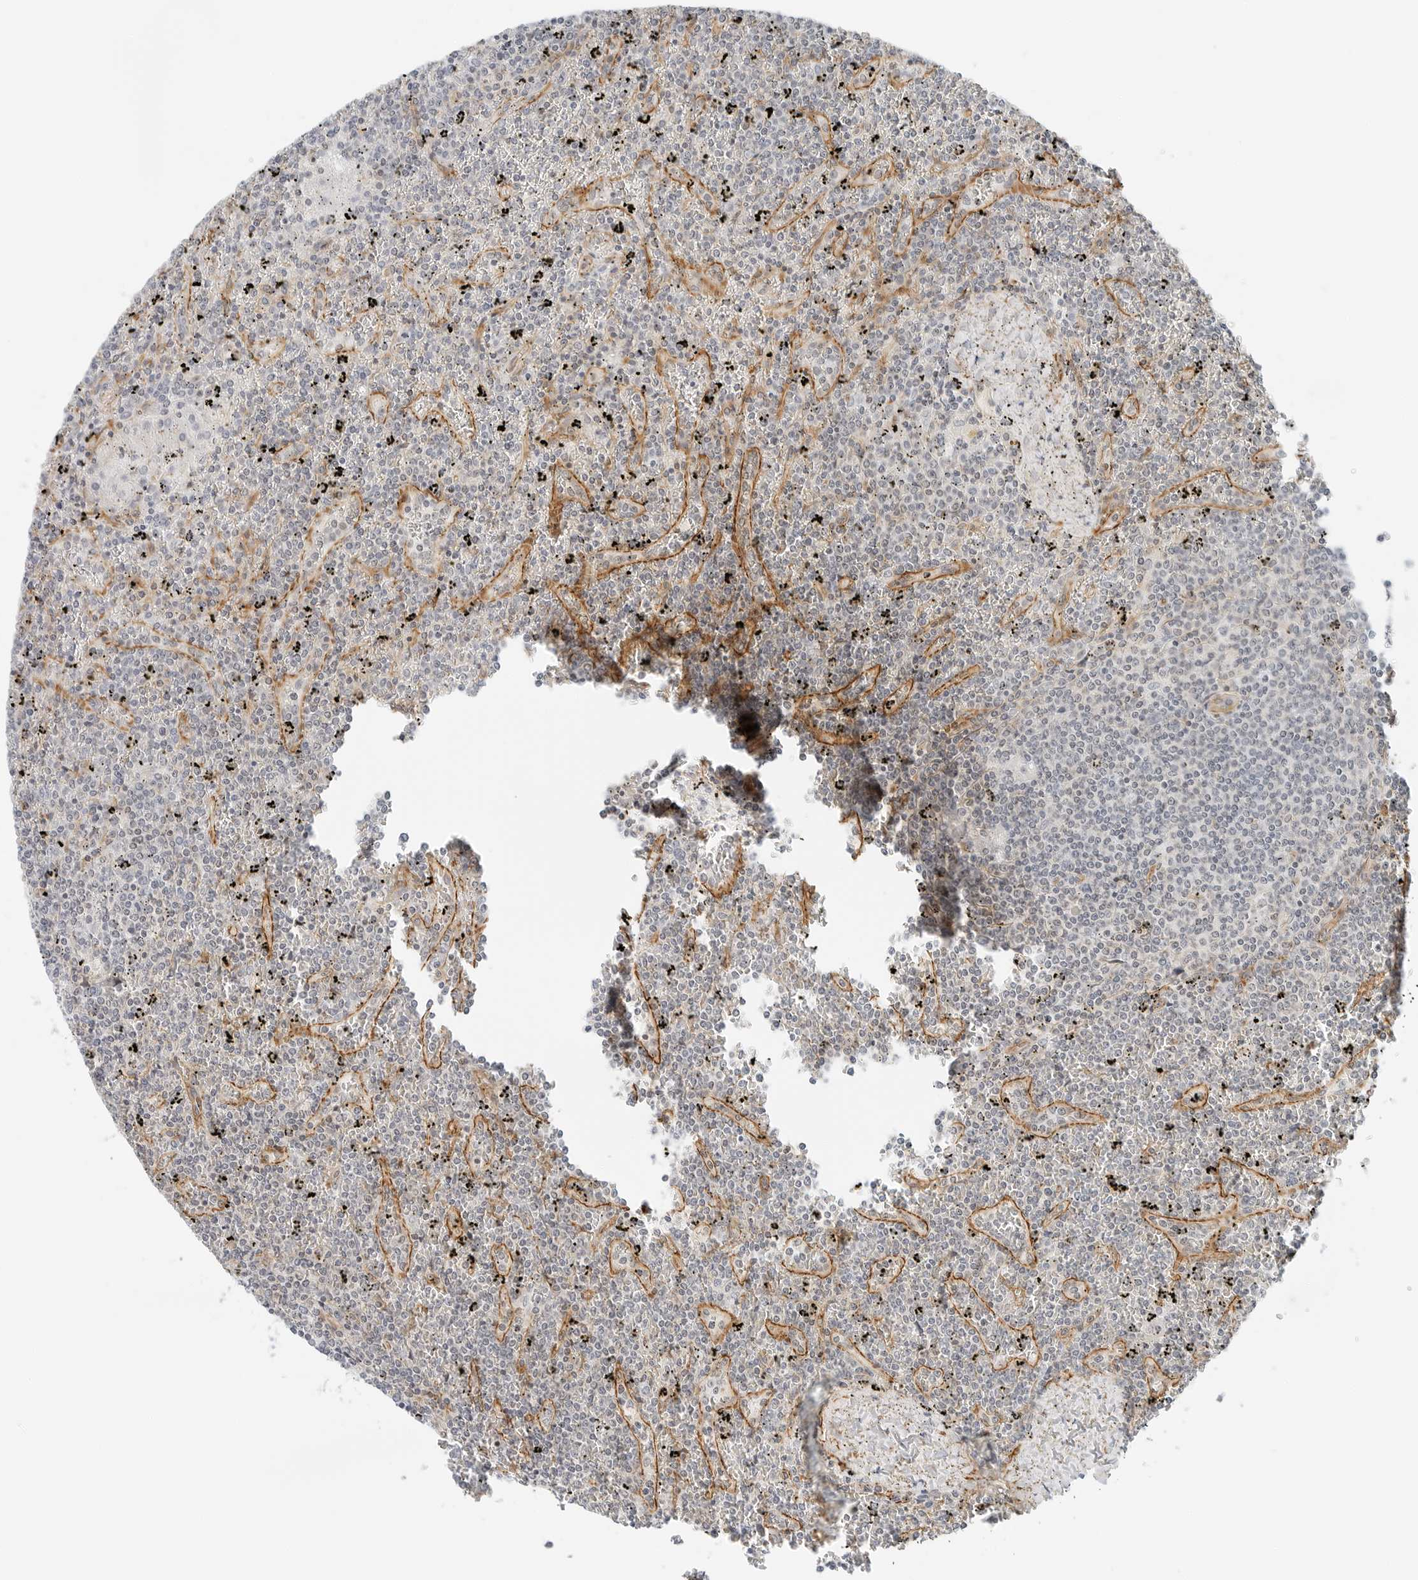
{"staining": {"intensity": "negative", "quantity": "none", "location": "none"}, "tissue": "lymphoma", "cell_type": "Tumor cells", "image_type": "cancer", "snomed": [{"axis": "morphology", "description": "Malignant lymphoma, non-Hodgkin's type, Low grade"}, {"axis": "topography", "description": "Spleen"}], "caption": "An immunohistochemistry (IHC) histopathology image of lymphoma is shown. There is no staining in tumor cells of lymphoma. (DAB IHC visualized using brightfield microscopy, high magnification).", "gene": "IQCC", "patient": {"sex": "female", "age": 19}}